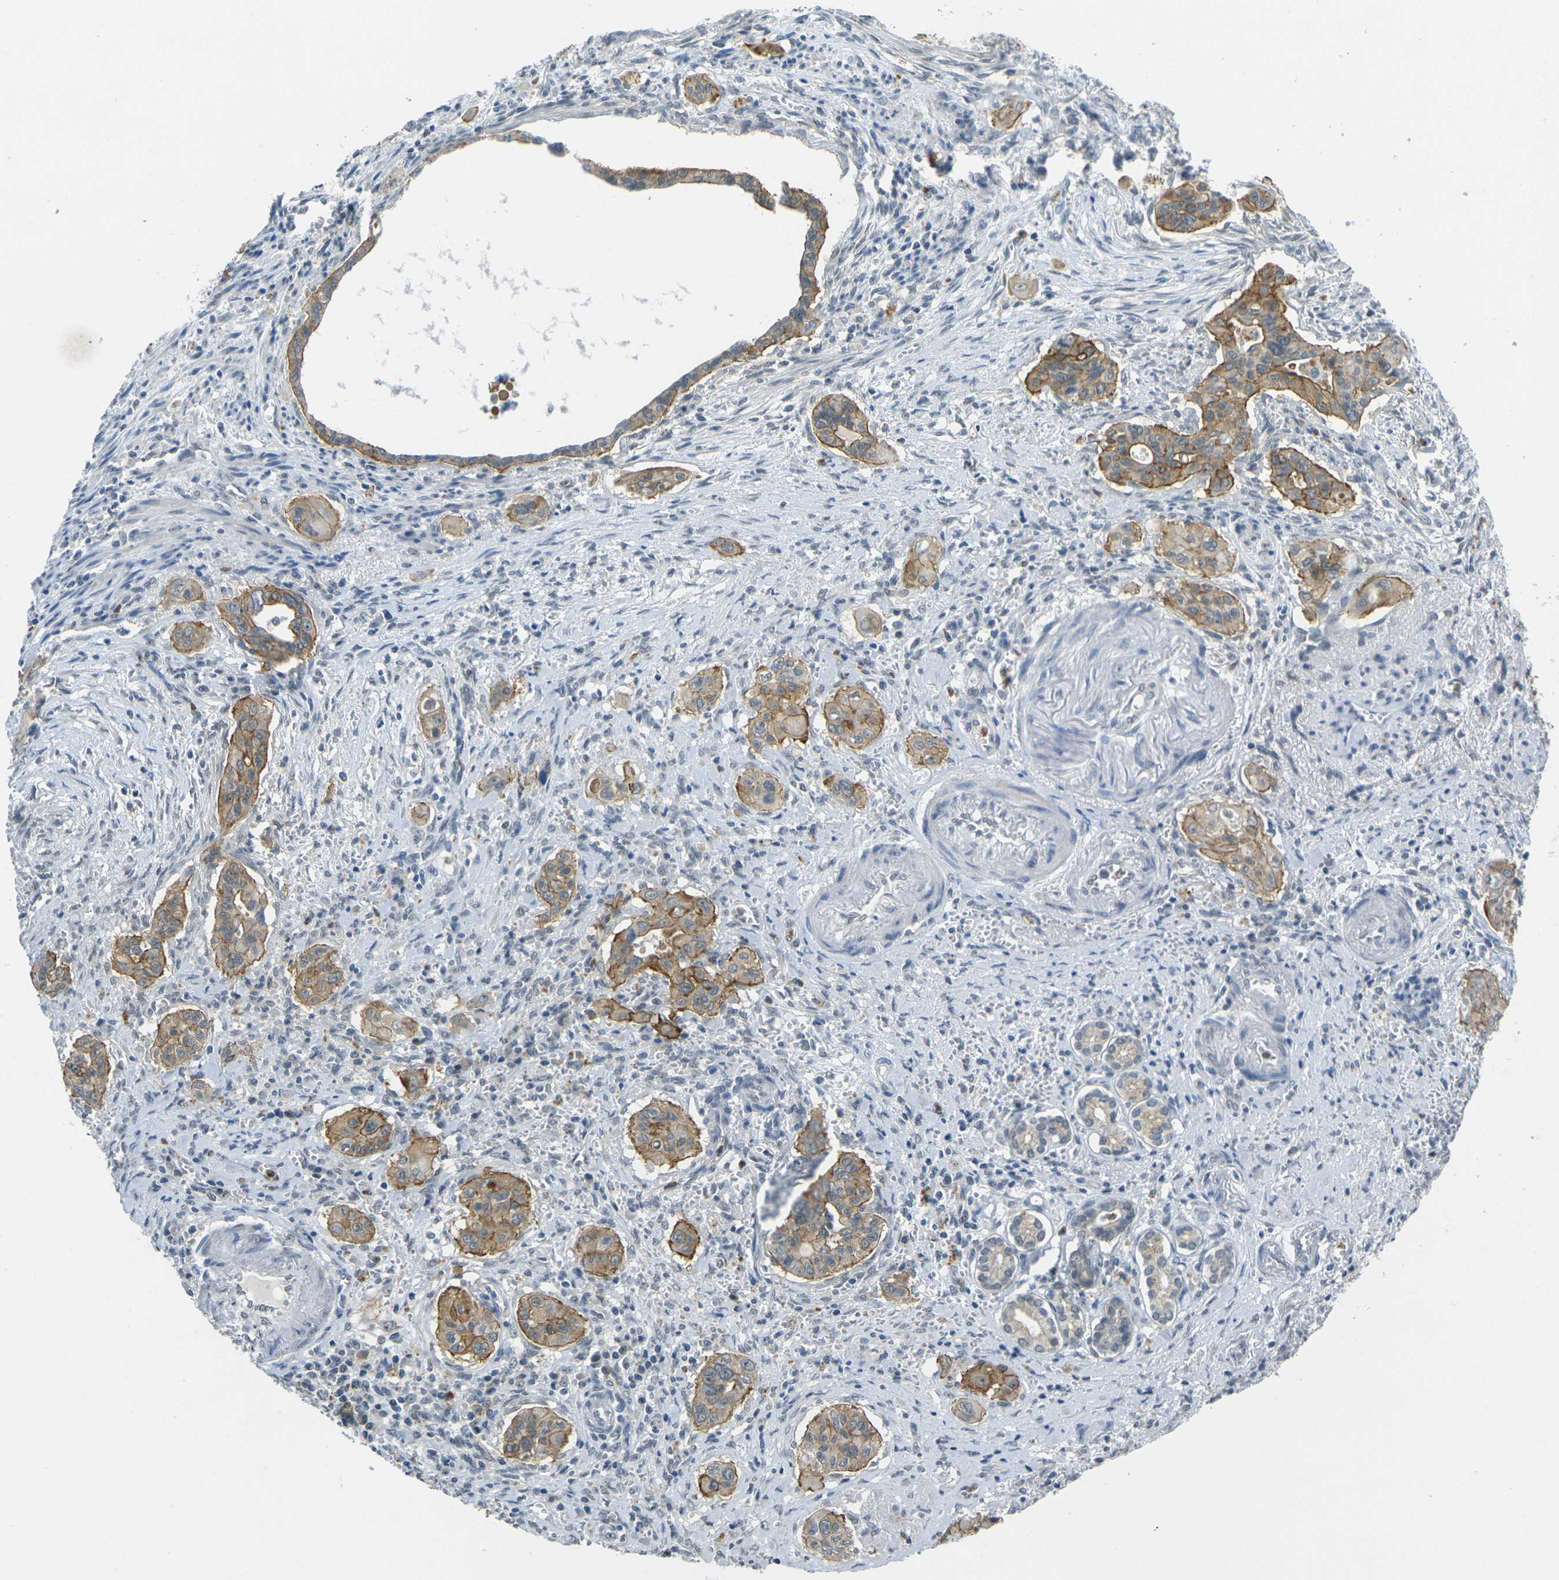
{"staining": {"intensity": "moderate", "quantity": ">75%", "location": "cytoplasmic/membranous"}, "tissue": "pancreatic cancer", "cell_type": "Tumor cells", "image_type": "cancer", "snomed": [{"axis": "morphology", "description": "Adenocarcinoma, NOS"}, {"axis": "topography", "description": "Pancreas"}], "caption": "Pancreatic cancer tissue displays moderate cytoplasmic/membranous expression in about >75% of tumor cells, visualized by immunohistochemistry.", "gene": "SPTBN2", "patient": {"sex": "male", "age": 77}}